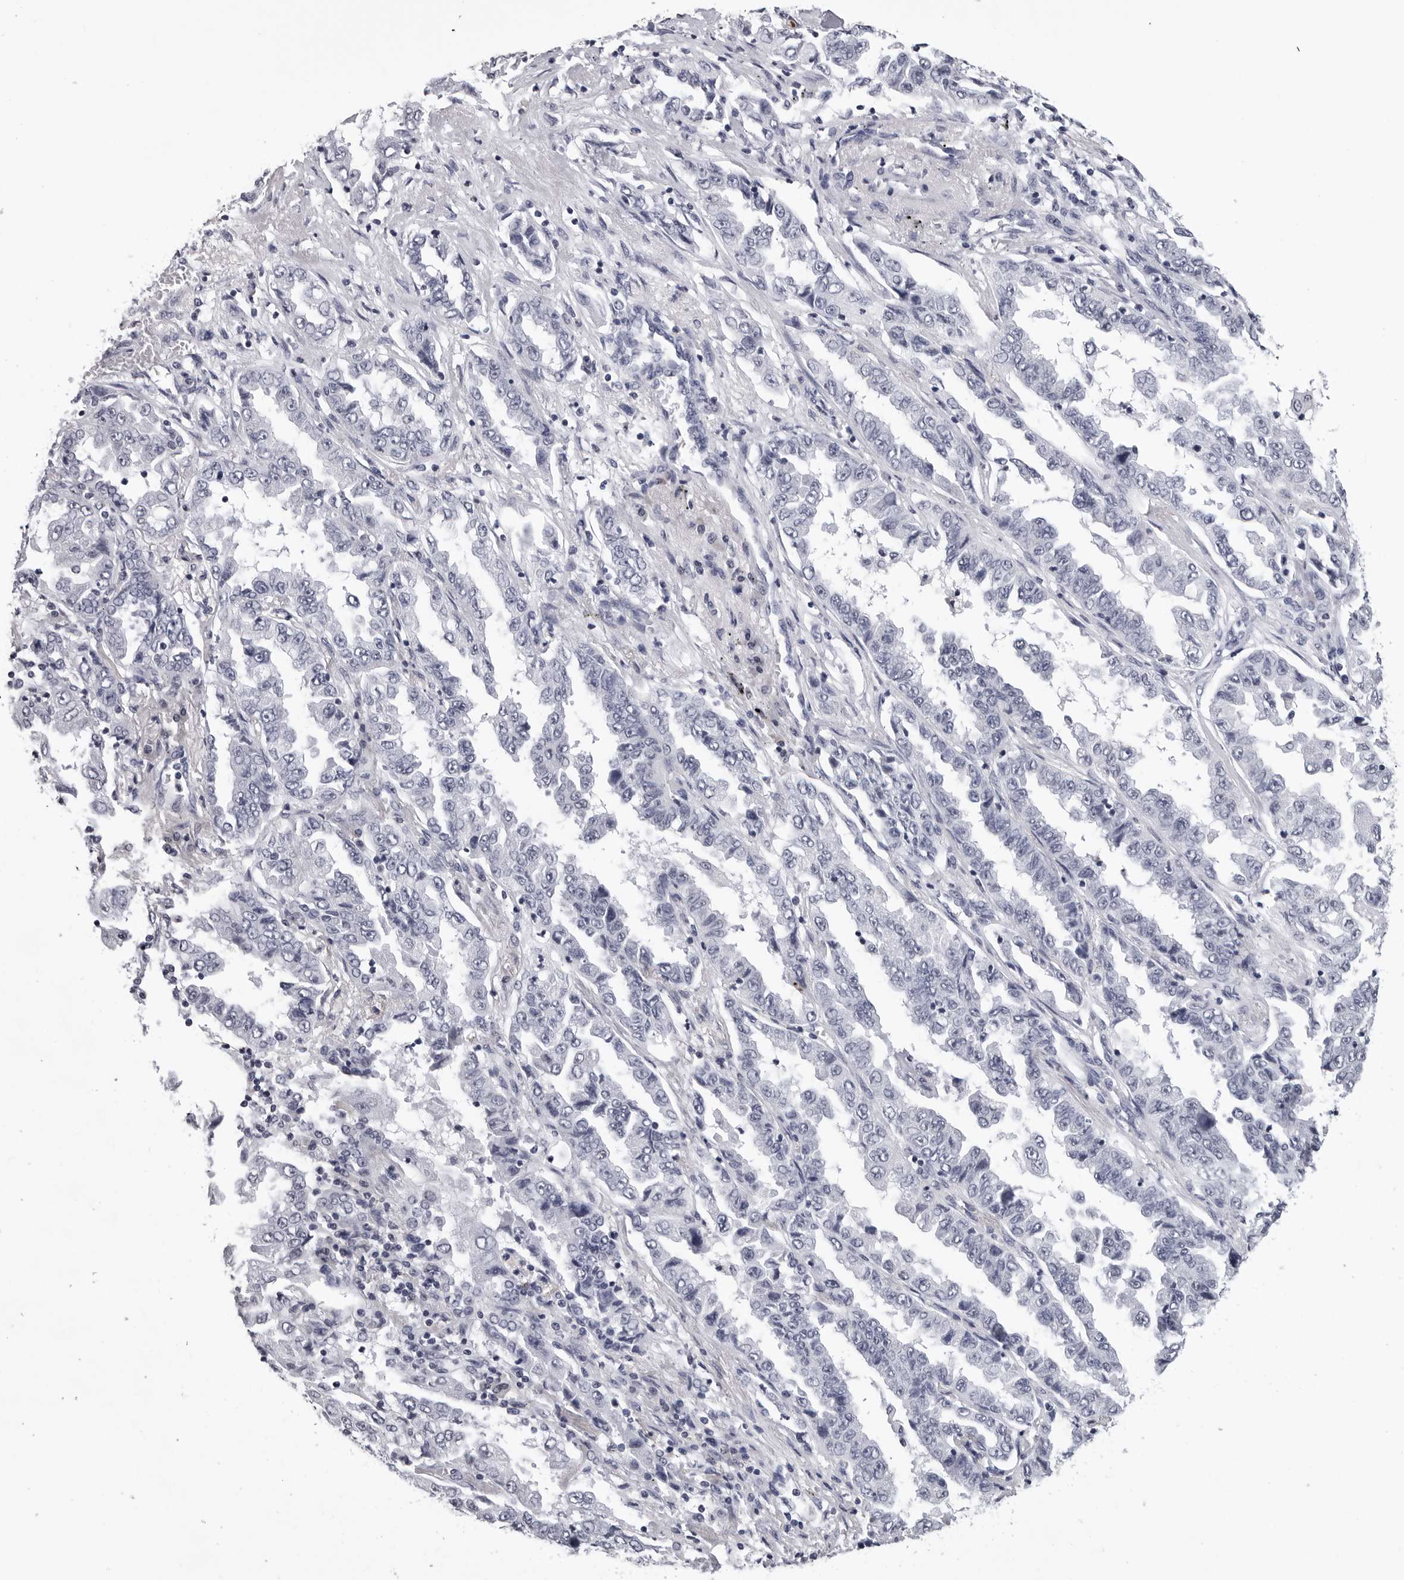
{"staining": {"intensity": "negative", "quantity": "none", "location": "none"}, "tissue": "lung cancer", "cell_type": "Tumor cells", "image_type": "cancer", "snomed": [{"axis": "morphology", "description": "Adenocarcinoma, NOS"}, {"axis": "topography", "description": "Lung"}], "caption": "Photomicrograph shows no significant protein positivity in tumor cells of lung adenocarcinoma.", "gene": "GNL2", "patient": {"sex": "female", "age": 51}}